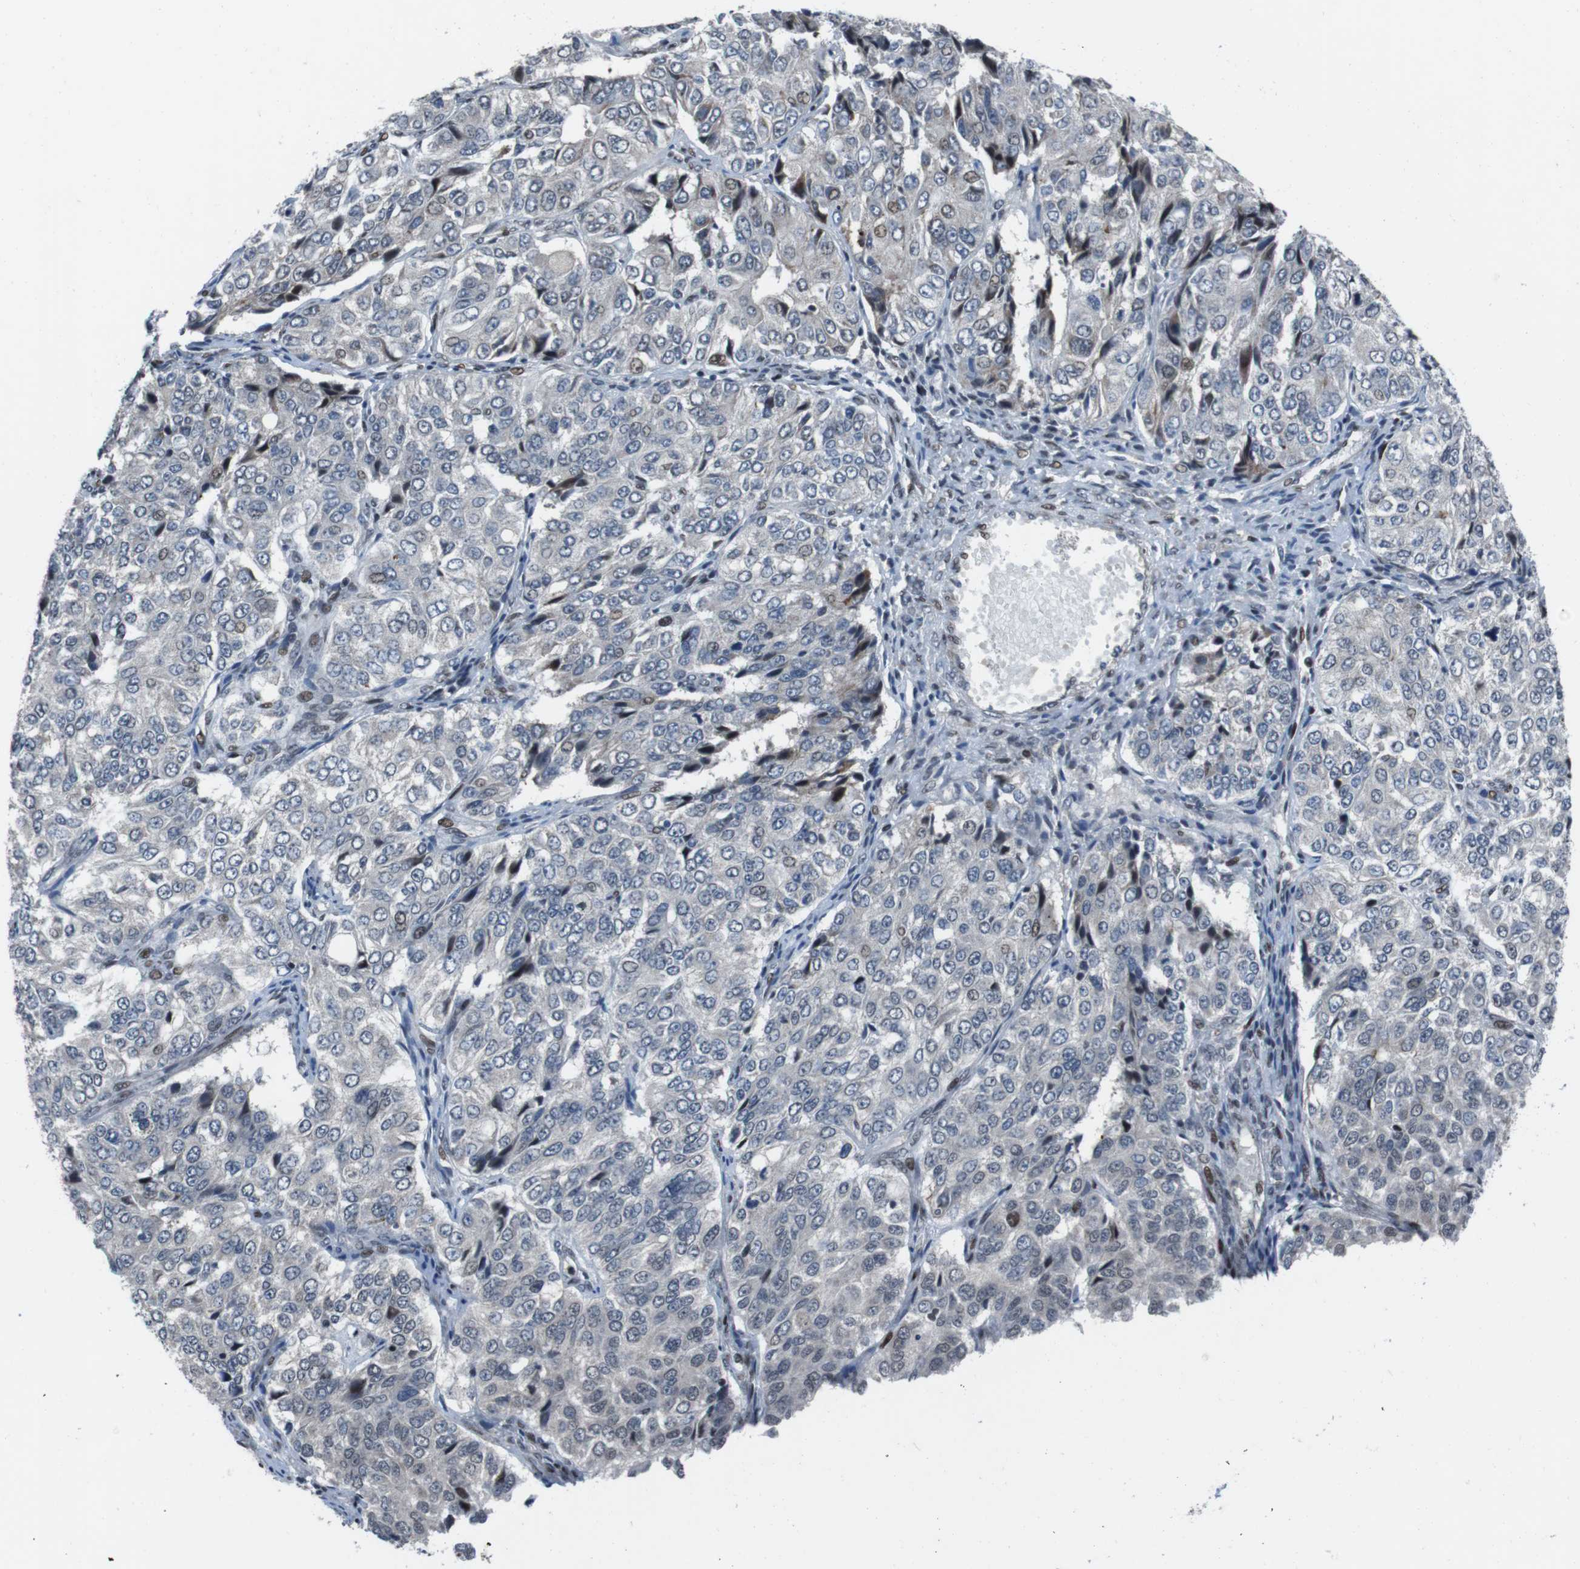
{"staining": {"intensity": "moderate", "quantity": "<25%", "location": "nuclear"}, "tissue": "ovarian cancer", "cell_type": "Tumor cells", "image_type": "cancer", "snomed": [{"axis": "morphology", "description": "Carcinoma, endometroid"}, {"axis": "topography", "description": "Ovary"}], "caption": "Human ovarian cancer (endometroid carcinoma) stained with a protein marker reveals moderate staining in tumor cells.", "gene": "PBRM1", "patient": {"sex": "female", "age": 51}}